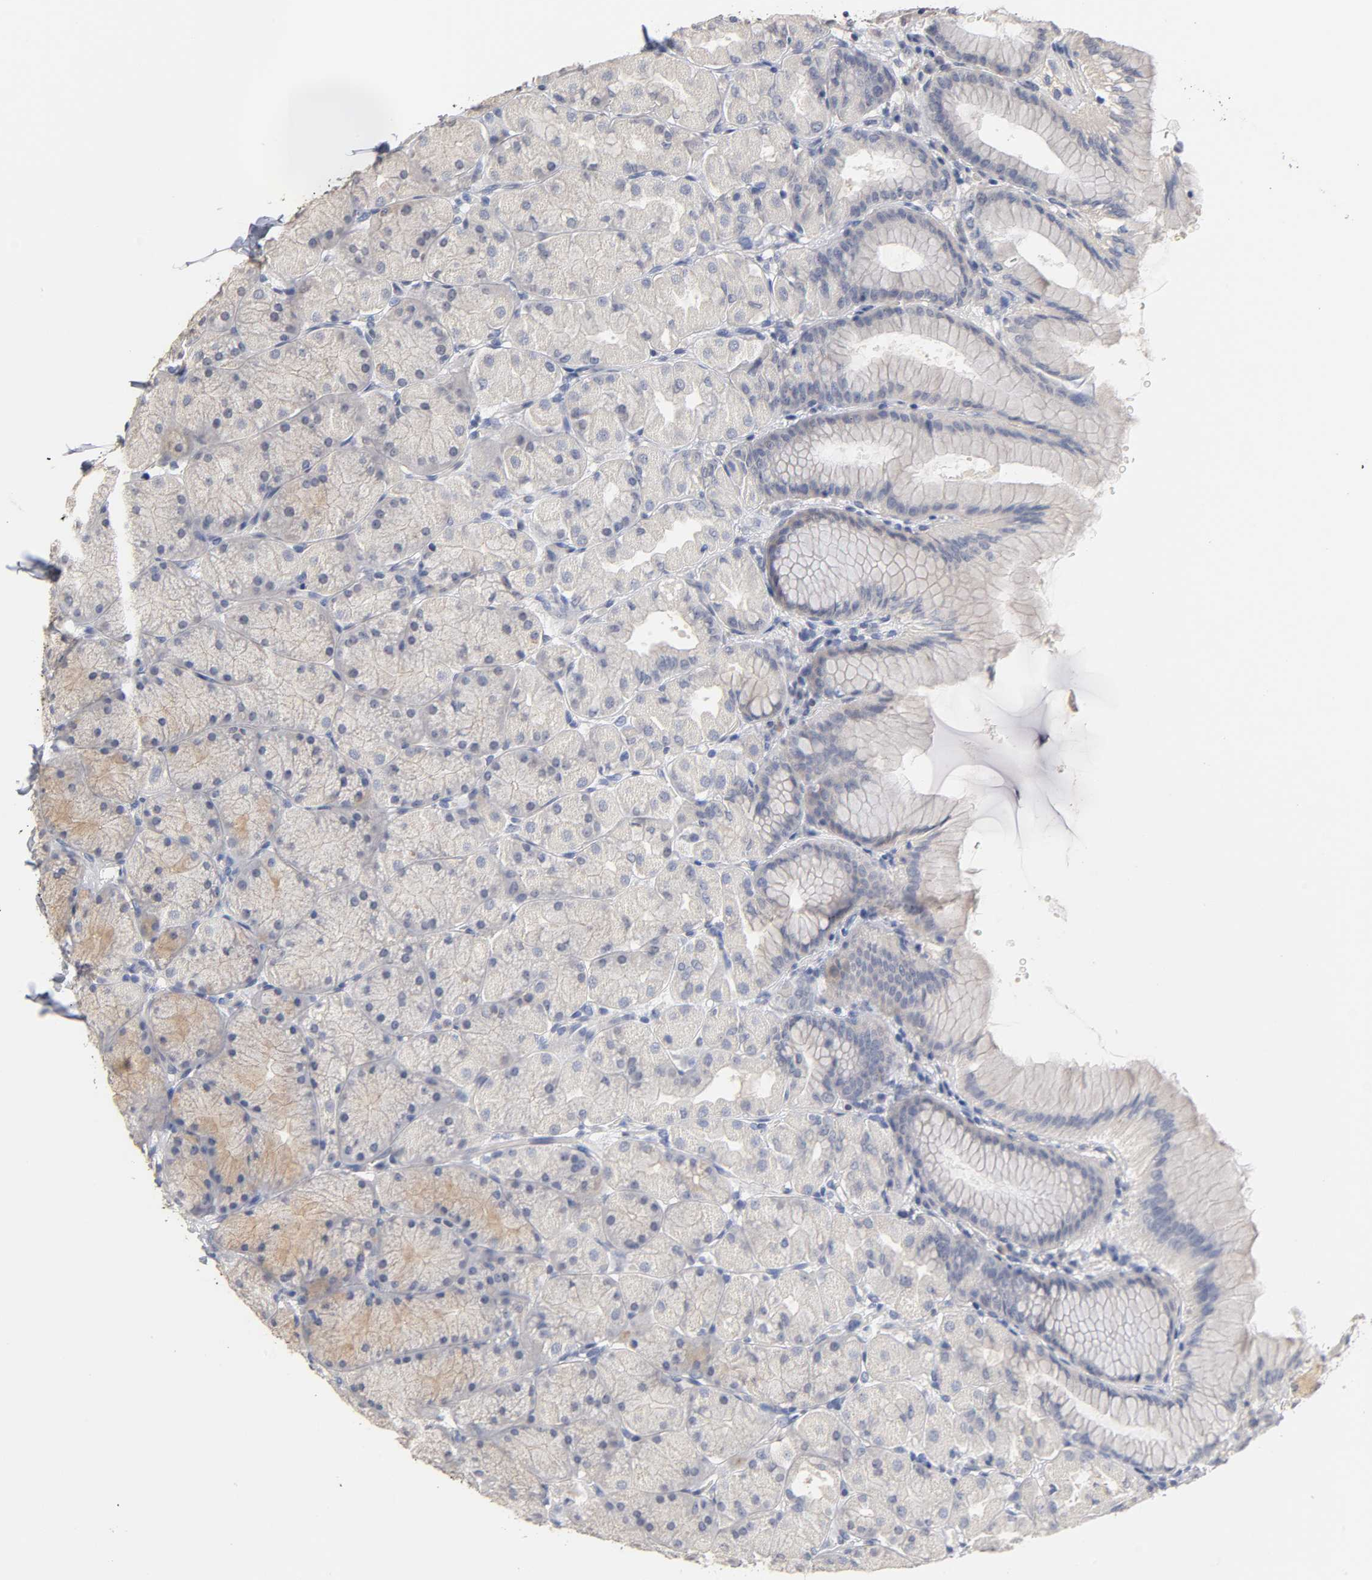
{"staining": {"intensity": "weak", "quantity": "25%-75%", "location": "cytoplasmic/membranous"}, "tissue": "stomach", "cell_type": "Glandular cells", "image_type": "normal", "snomed": [{"axis": "morphology", "description": "Normal tissue, NOS"}, {"axis": "topography", "description": "Stomach, upper"}], "caption": "Immunohistochemistry image of normal stomach: human stomach stained using IHC displays low levels of weak protein expression localized specifically in the cytoplasmic/membranous of glandular cells, appearing as a cytoplasmic/membranous brown color.", "gene": "OVOL1", "patient": {"sex": "female", "age": 56}}